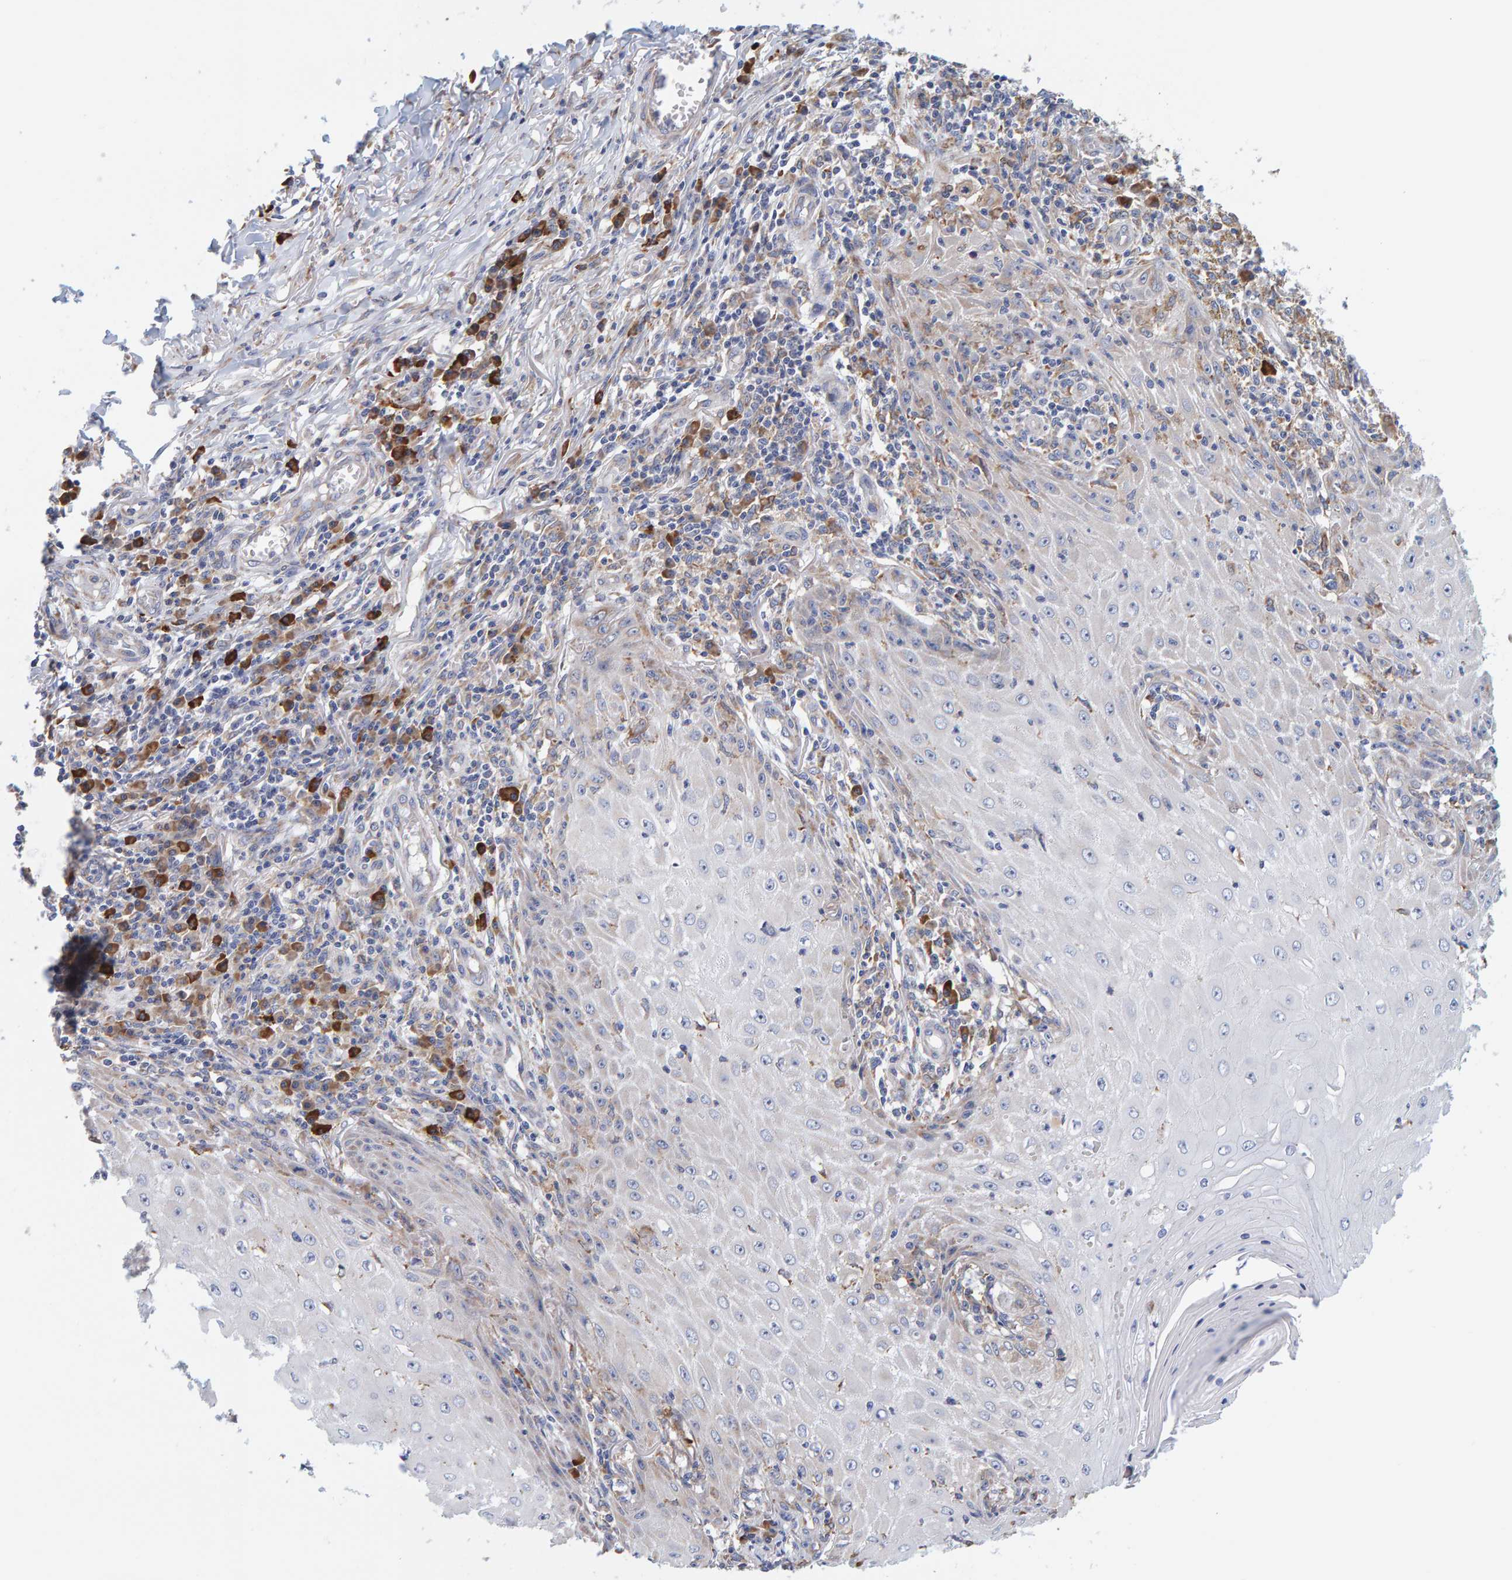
{"staining": {"intensity": "weak", "quantity": "<25%", "location": "cytoplasmic/membranous"}, "tissue": "skin cancer", "cell_type": "Tumor cells", "image_type": "cancer", "snomed": [{"axis": "morphology", "description": "Squamous cell carcinoma, NOS"}, {"axis": "topography", "description": "Skin"}], "caption": "Tumor cells are negative for protein expression in human skin squamous cell carcinoma. The staining is performed using DAB brown chromogen with nuclei counter-stained in using hematoxylin.", "gene": "SGPL1", "patient": {"sex": "female", "age": 73}}